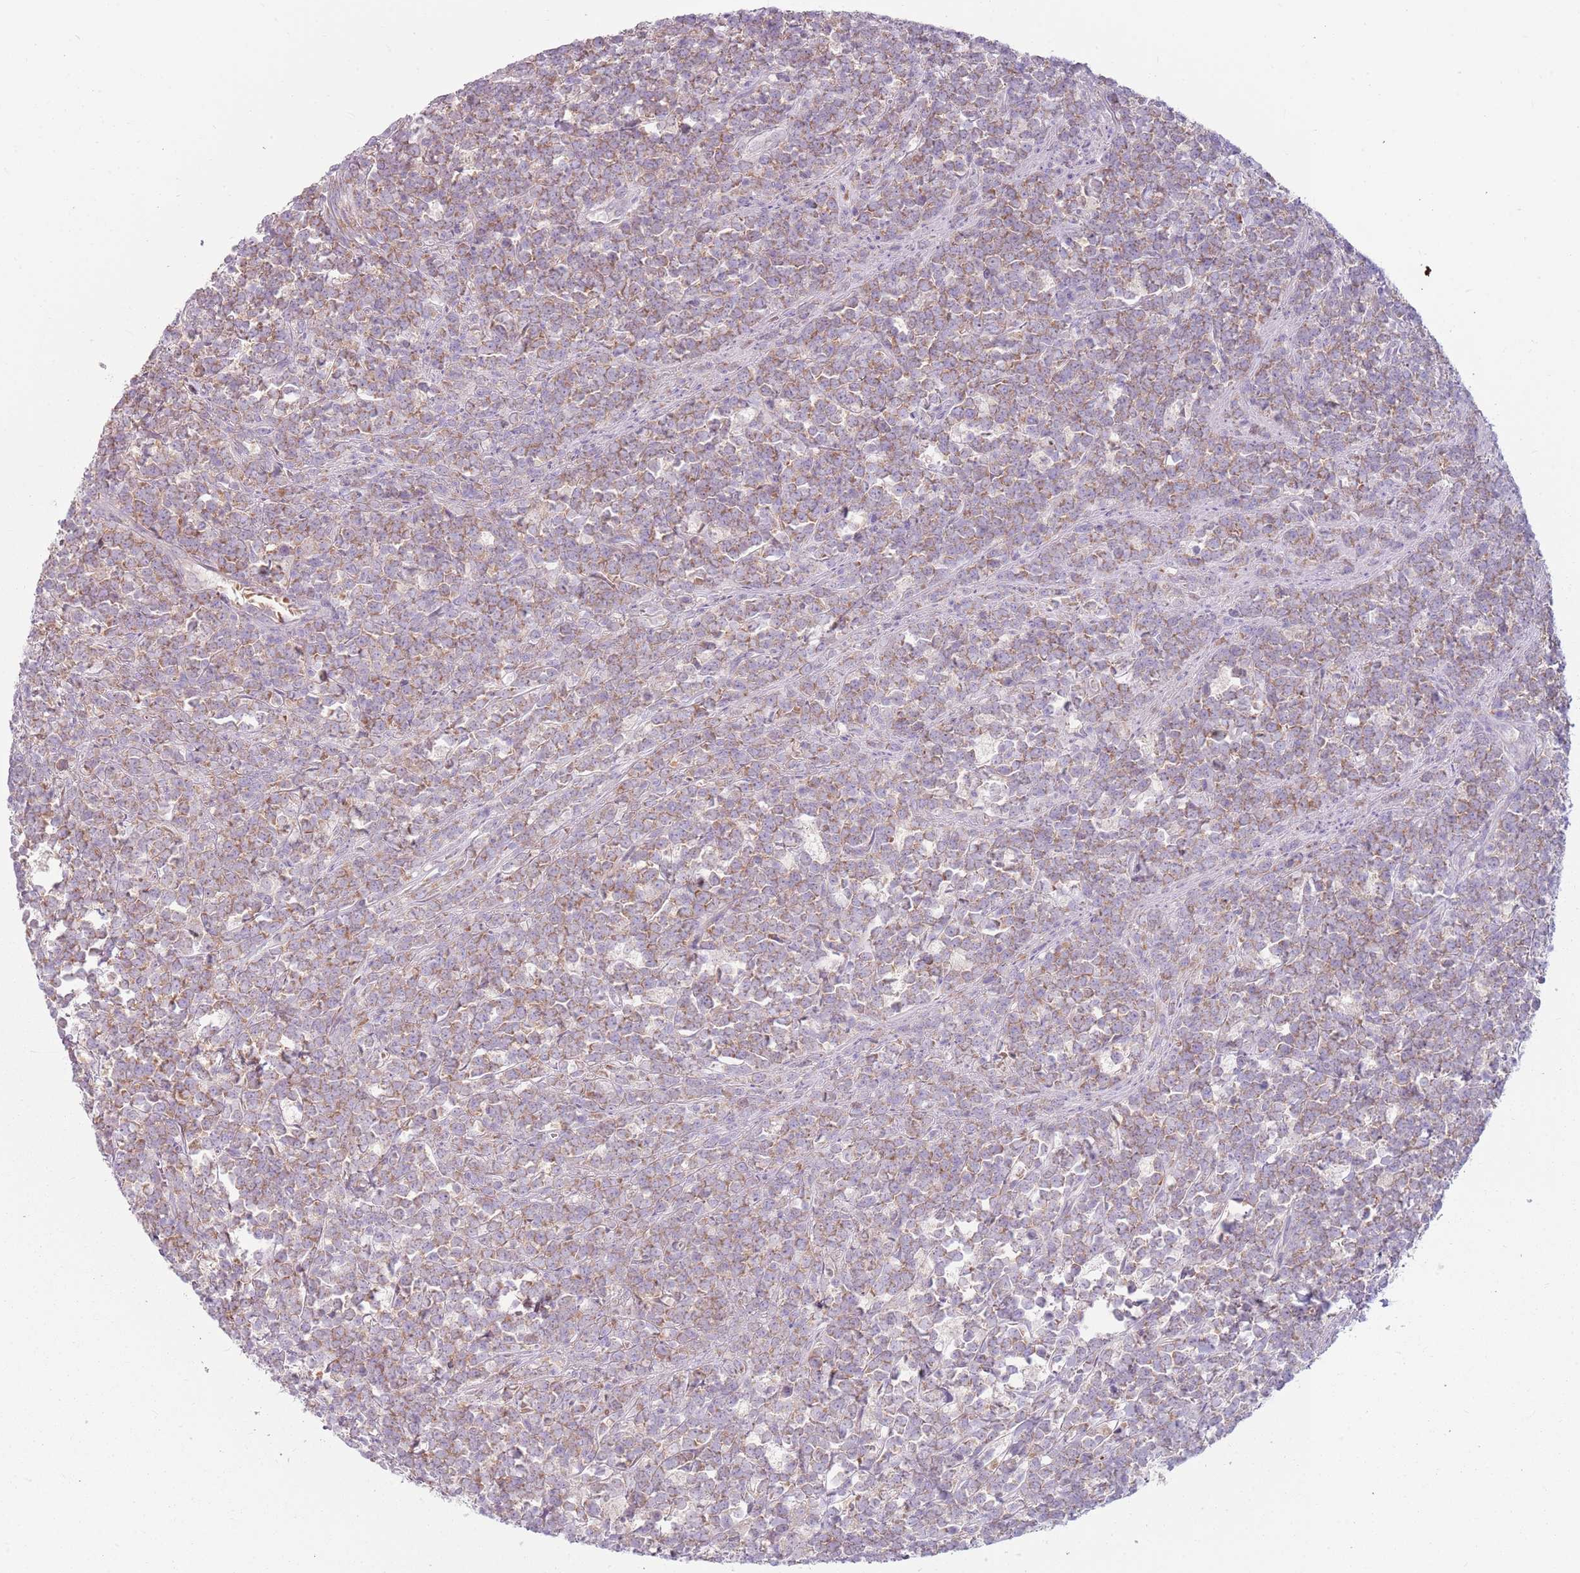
{"staining": {"intensity": "weak", "quantity": ">75%", "location": "cytoplasmic/membranous"}, "tissue": "lymphoma", "cell_type": "Tumor cells", "image_type": "cancer", "snomed": [{"axis": "morphology", "description": "Malignant lymphoma, non-Hodgkin's type, High grade"}, {"axis": "topography", "description": "Small intestine"}, {"axis": "topography", "description": "Colon"}], "caption": "An IHC image of neoplastic tissue is shown. Protein staining in brown shows weak cytoplasmic/membranous positivity in lymphoma within tumor cells. The staining is performed using DAB brown chromogen to label protein expression. The nuclei are counter-stained blue using hematoxylin.", "gene": "HSPA14", "patient": {"sex": "male", "age": 8}}